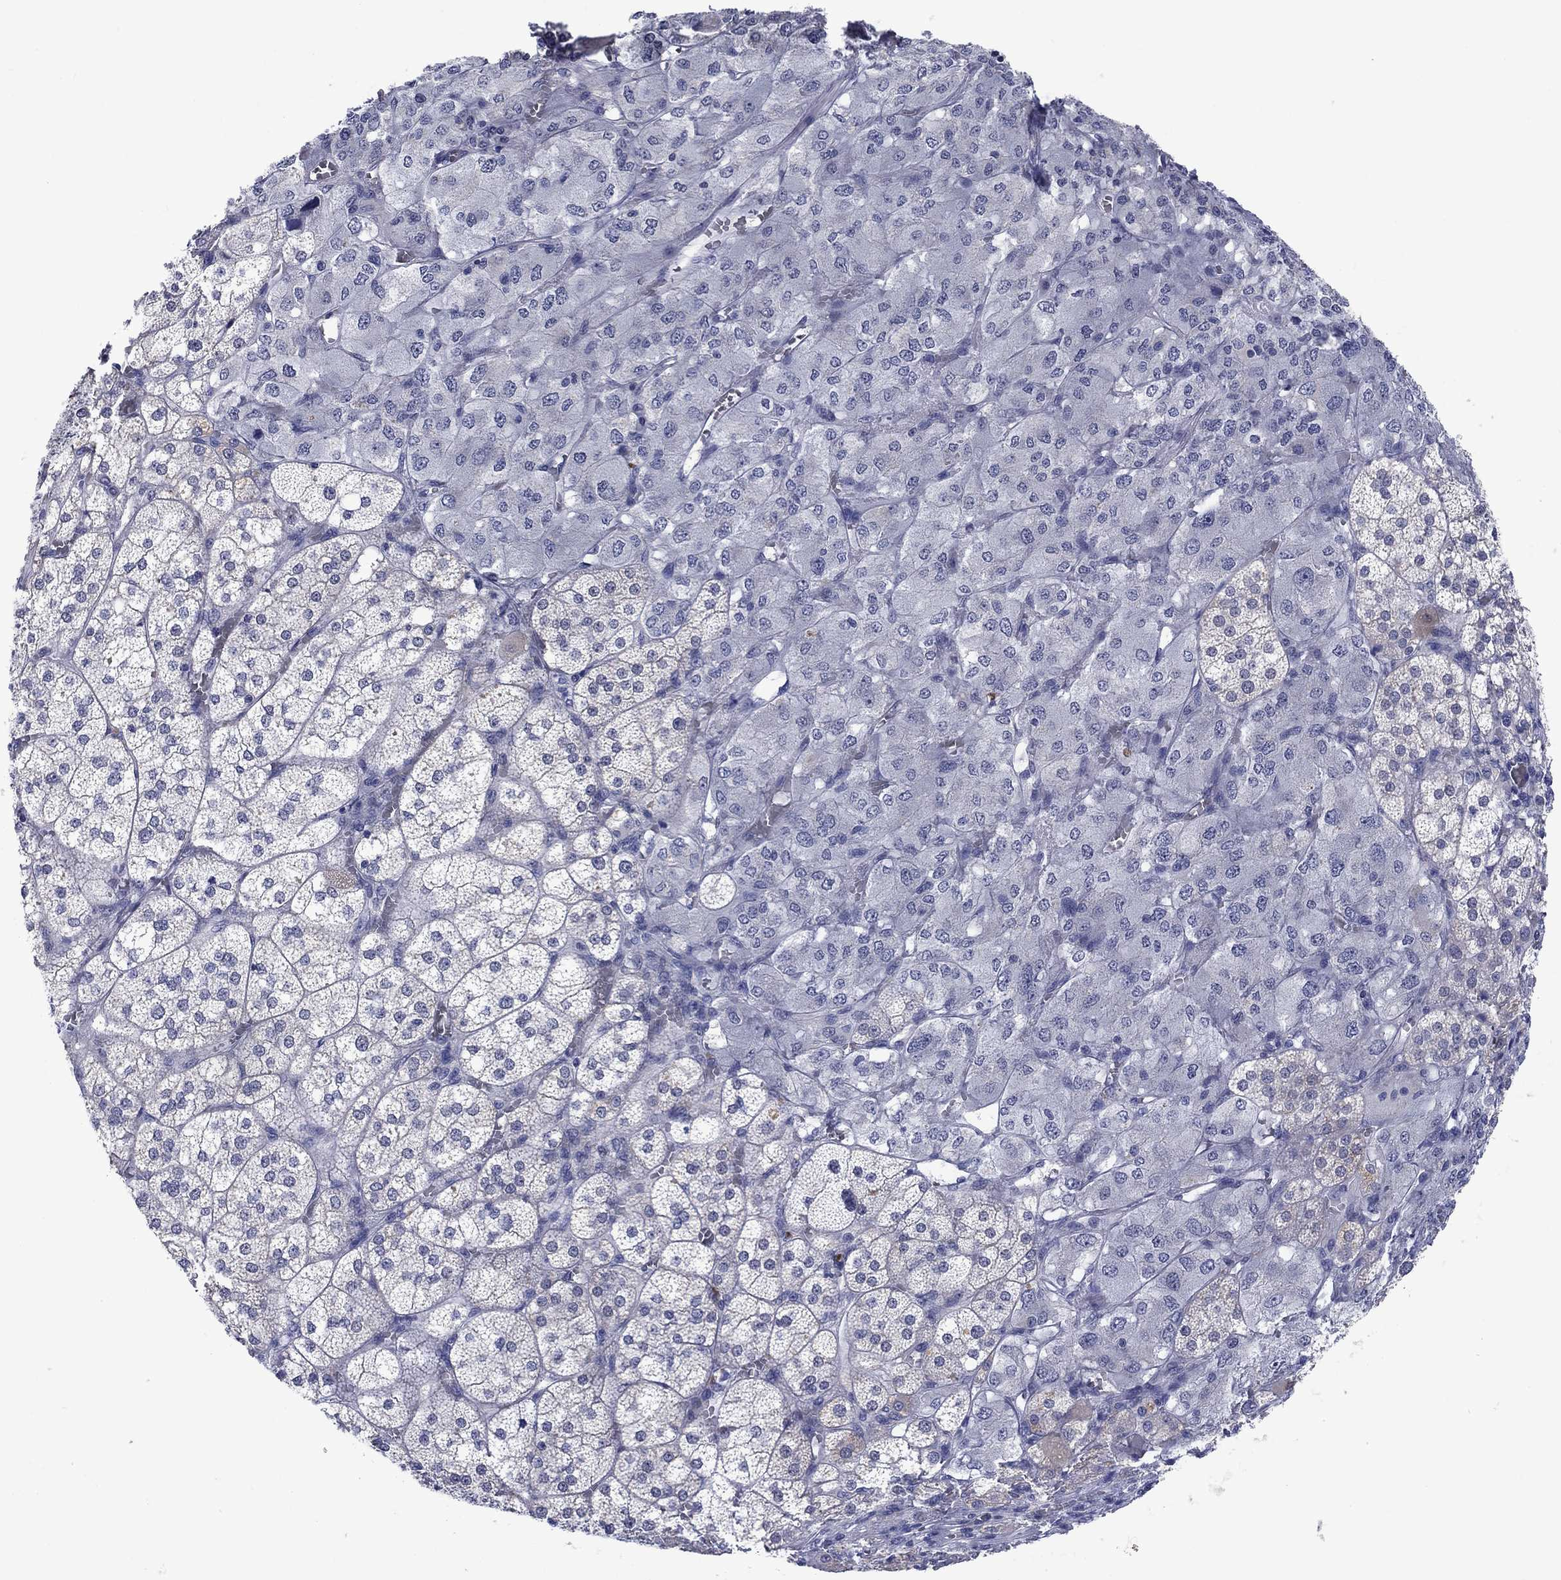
{"staining": {"intensity": "weak", "quantity": "25%-75%", "location": "cytoplasmic/membranous"}, "tissue": "adrenal gland", "cell_type": "Glandular cells", "image_type": "normal", "snomed": [{"axis": "morphology", "description": "Normal tissue, NOS"}, {"axis": "topography", "description": "Adrenal gland"}], "caption": "This micrograph demonstrates immunohistochemistry staining of normal adrenal gland, with low weak cytoplasmic/membranous positivity in about 25%-75% of glandular cells.", "gene": "FER1L6", "patient": {"sex": "female", "age": 60}}